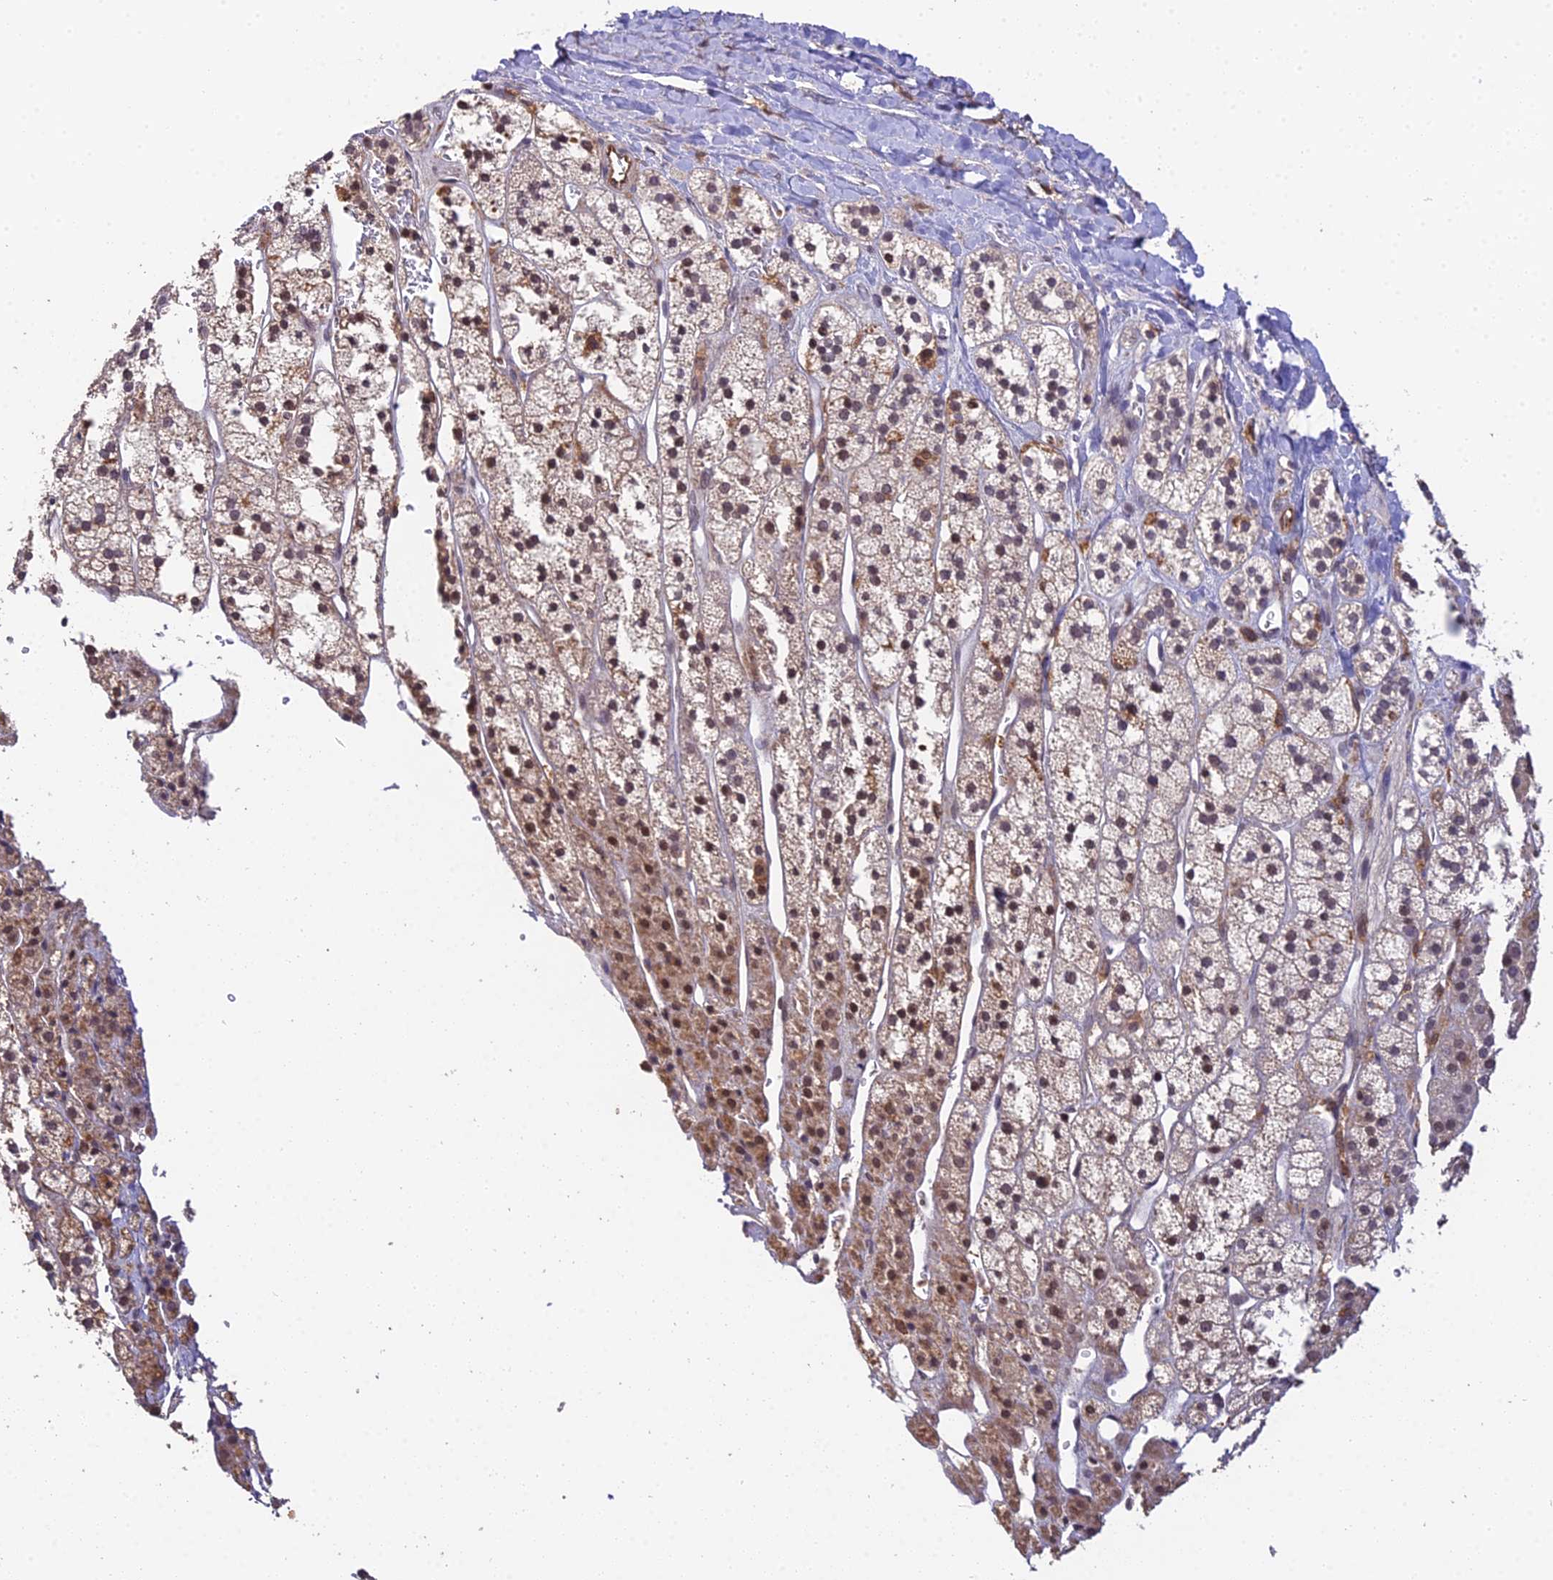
{"staining": {"intensity": "moderate", "quantity": ">75%", "location": "cytoplasmic/membranous,nuclear"}, "tissue": "adrenal gland", "cell_type": "Glandular cells", "image_type": "normal", "snomed": [{"axis": "morphology", "description": "Normal tissue, NOS"}, {"axis": "topography", "description": "Adrenal gland"}], "caption": "Glandular cells display moderate cytoplasmic/membranous,nuclear positivity in about >75% of cells in unremarkable adrenal gland.", "gene": "TPRX1", "patient": {"sex": "male", "age": 56}}